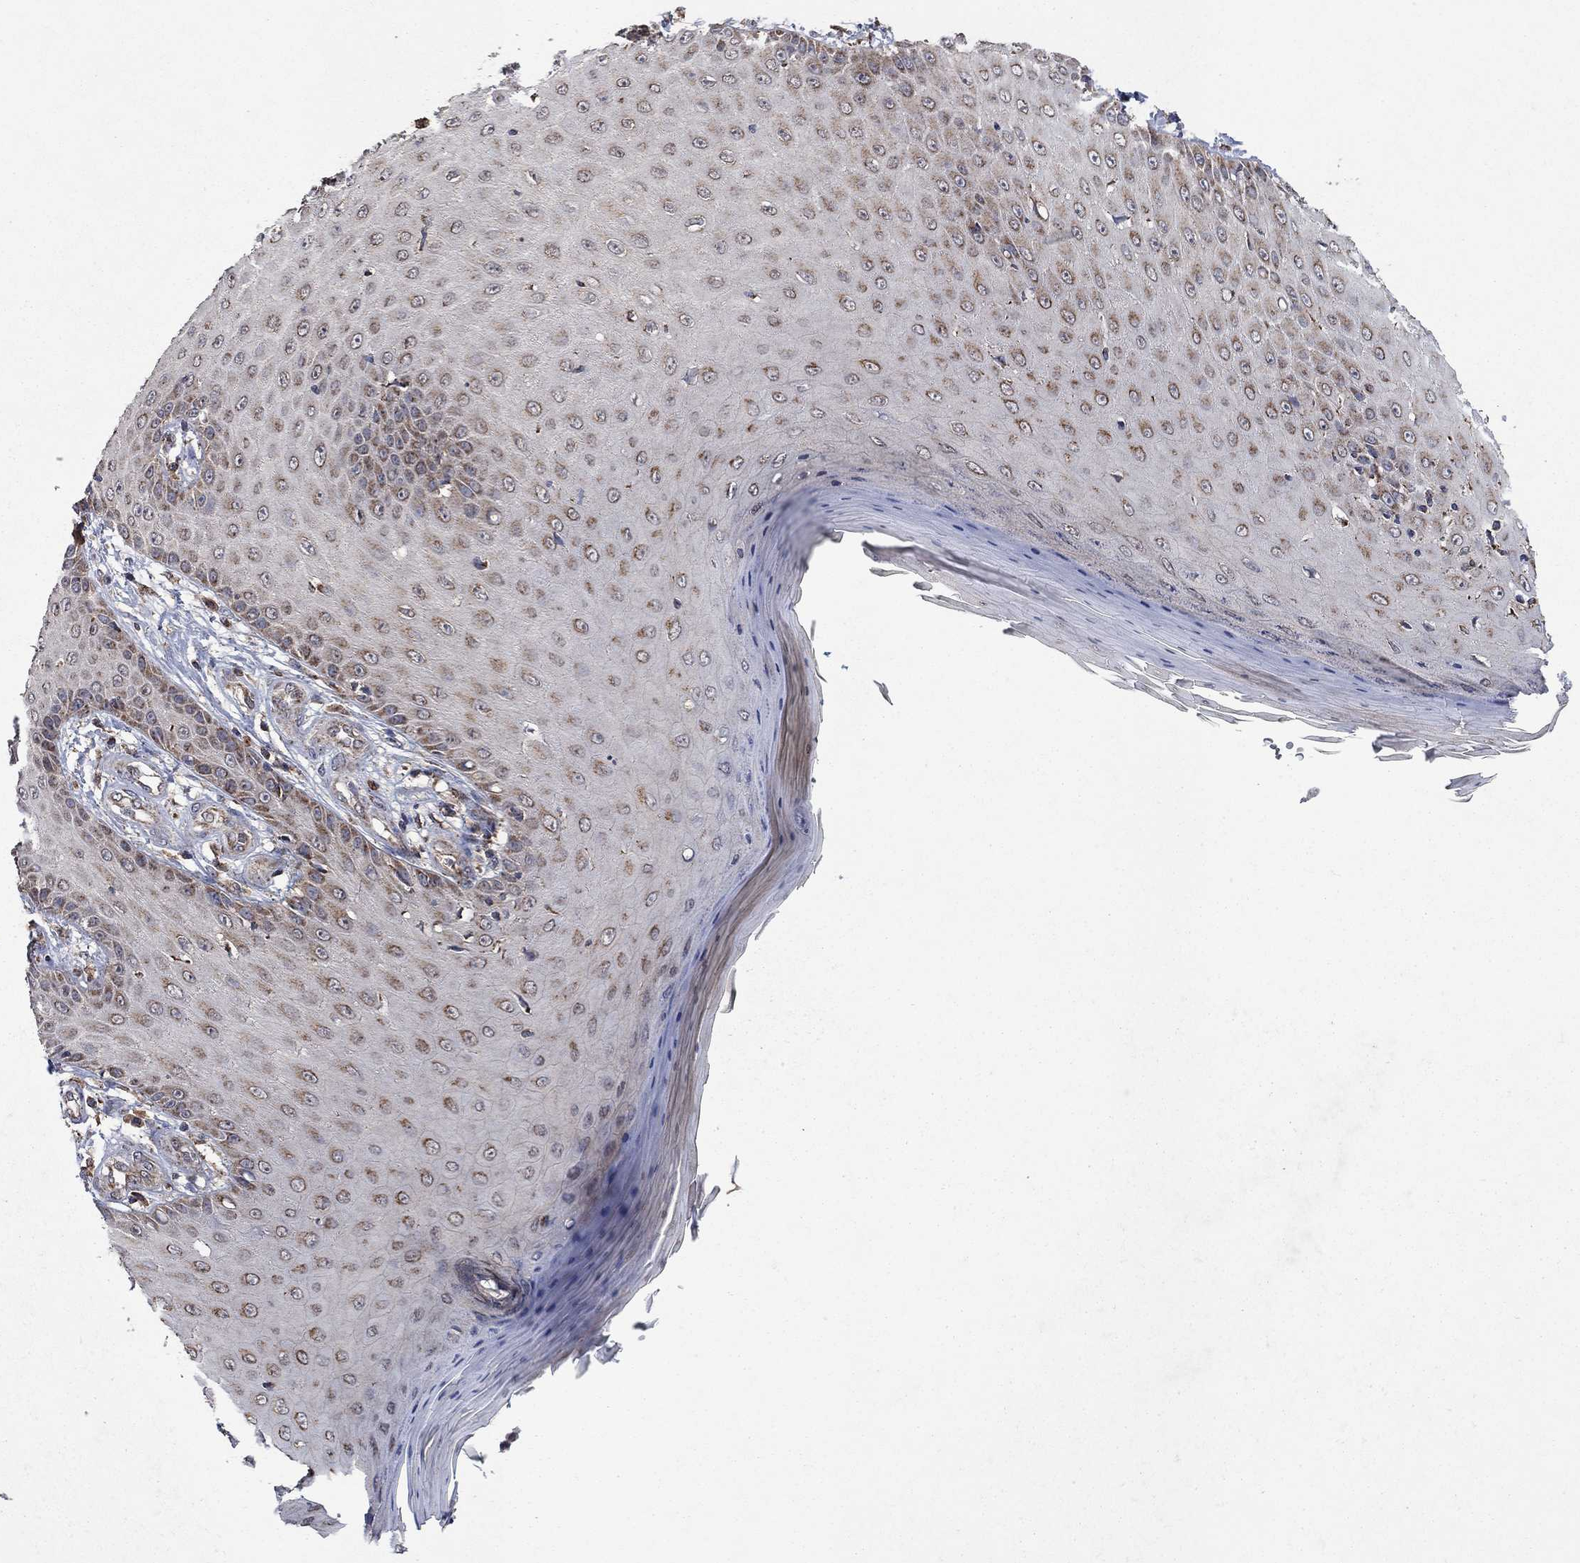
{"staining": {"intensity": "moderate", "quantity": "25%-75%", "location": "cytoplasmic/membranous"}, "tissue": "skin cancer", "cell_type": "Tumor cells", "image_type": "cancer", "snomed": [{"axis": "morphology", "description": "Inflammation, NOS"}, {"axis": "morphology", "description": "Squamous cell carcinoma, NOS"}, {"axis": "topography", "description": "Skin"}], "caption": "A photomicrograph showing moderate cytoplasmic/membranous positivity in approximately 25%-75% of tumor cells in skin cancer (squamous cell carcinoma), as visualized by brown immunohistochemical staining.", "gene": "DPH1", "patient": {"sex": "male", "age": 70}}